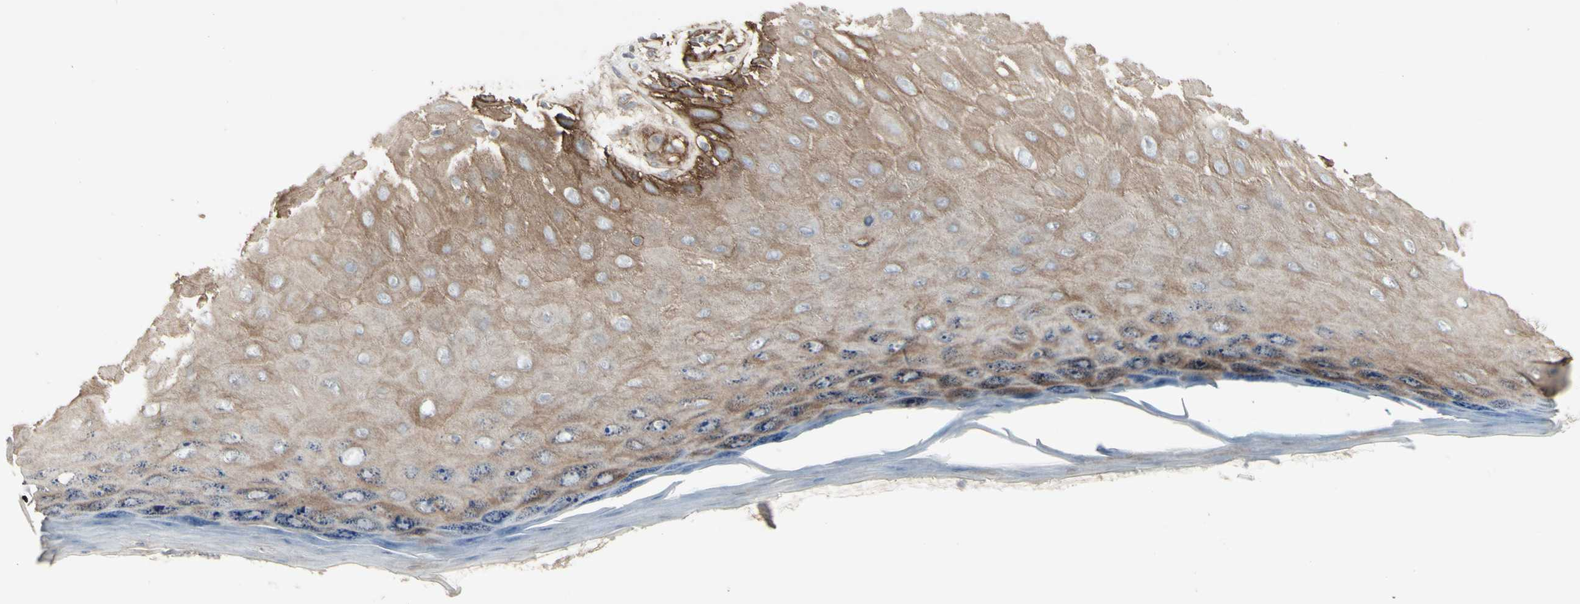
{"staining": {"intensity": "strong", "quantity": "25%-75%", "location": "cytoplasmic/membranous"}, "tissue": "skin cancer", "cell_type": "Tumor cells", "image_type": "cancer", "snomed": [{"axis": "morphology", "description": "Squamous cell carcinoma, NOS"}, {"axis": "topography", "description": "Skin"}], "caption": "Squamous cell carcinoma (skin) tissue shows strong cytoplasmic/membranous expression in about 25%-75% of tumor cells, visualized by immunohistochemistry.", "gene": "CD276", "patient": {"sex": "female", "age": 73}}